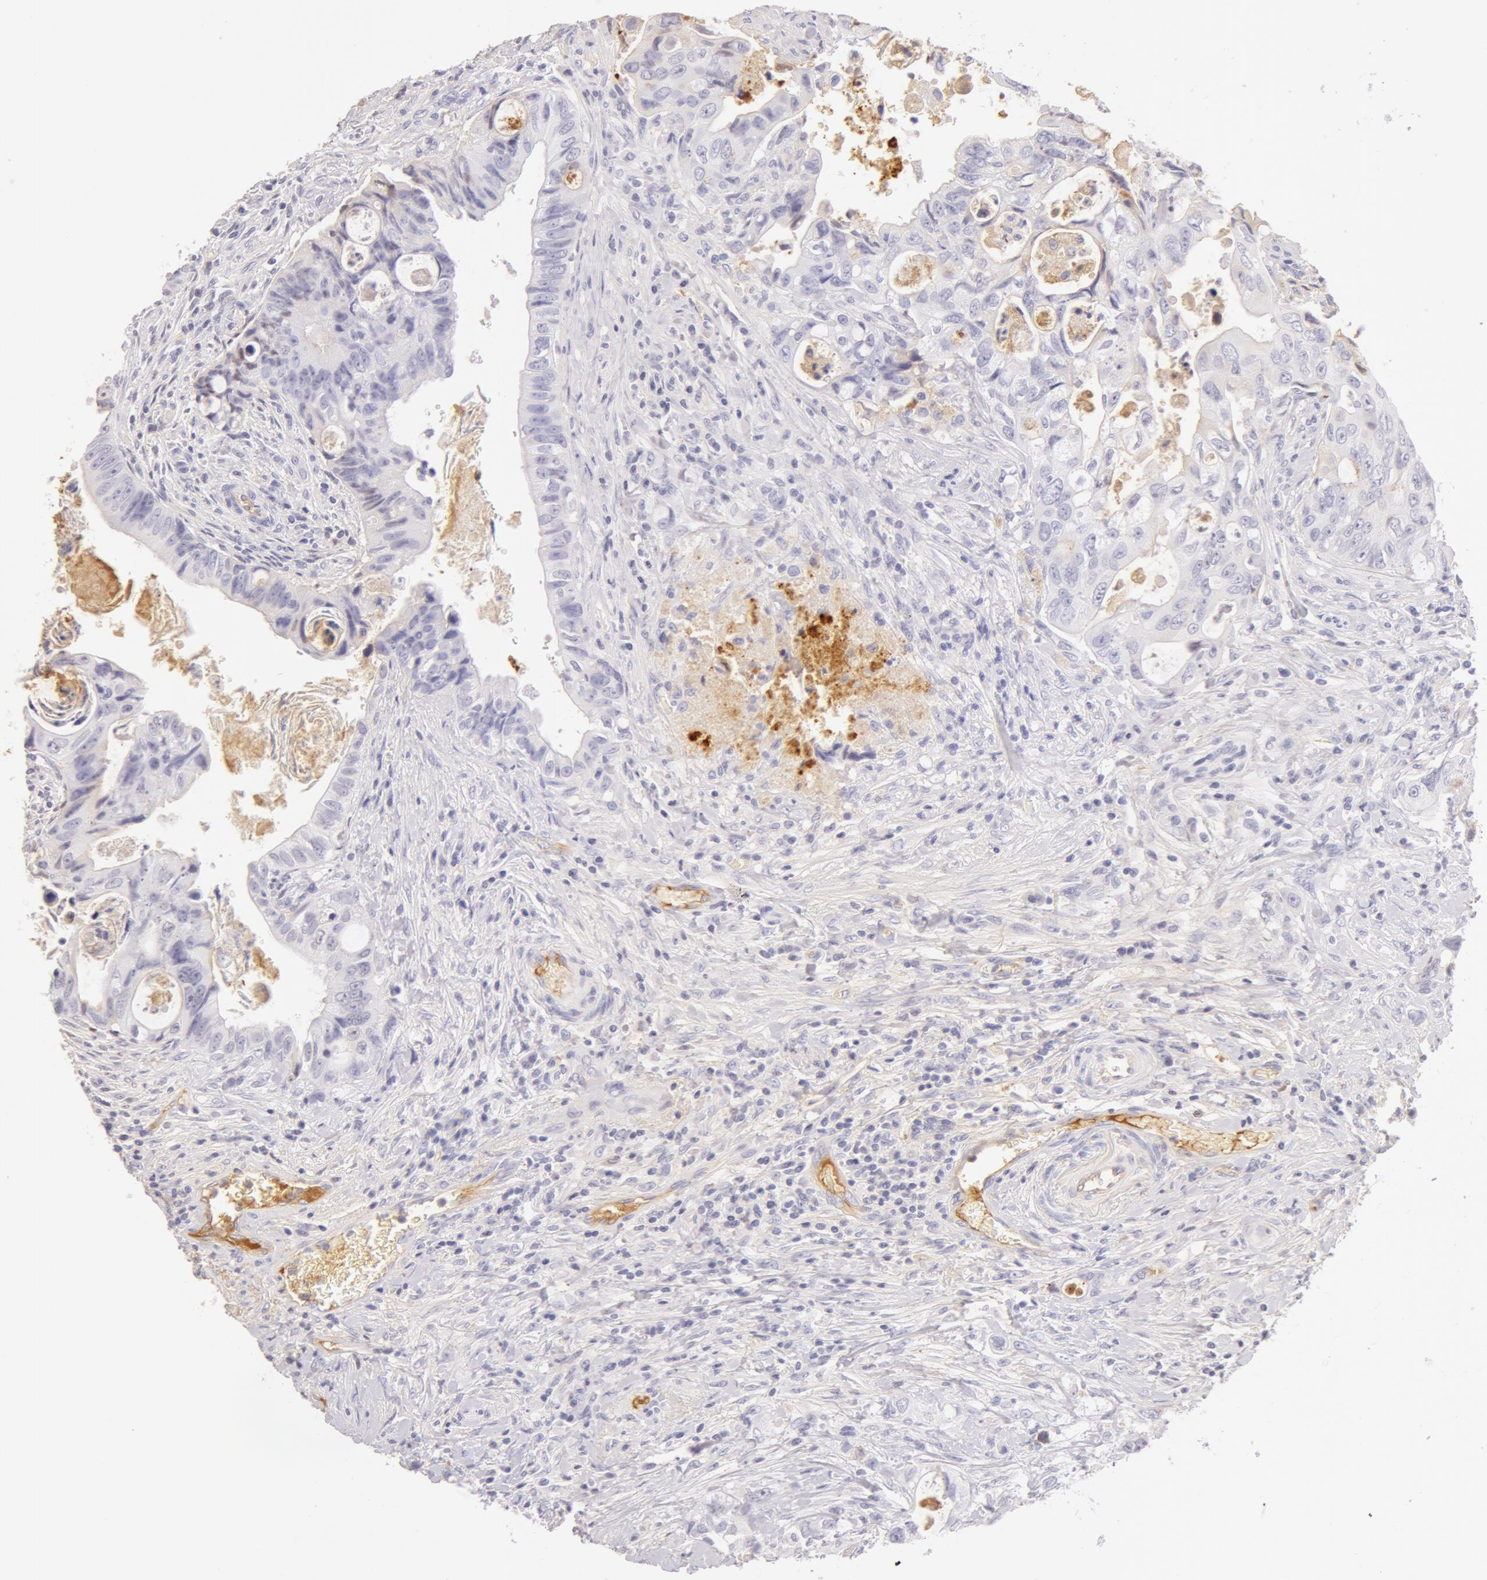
{"staining": {"intensity": "negative", "quantity": "none", "location": "none"}, "tissue": "colorectal cancer", "cell_type": "Tumor cells", "image_type": "cancer", "snomed": [{"axis": "morphology", "description": "Adenocarcinoma, NOS"}, {"axis": "topography", "description": "Rectum"}], "caption": "Tumor cells show no significant expression in colorectal adenocarcinoma.", "gene": "AHSG", "patient": {"sex": "female", "age": 57}}